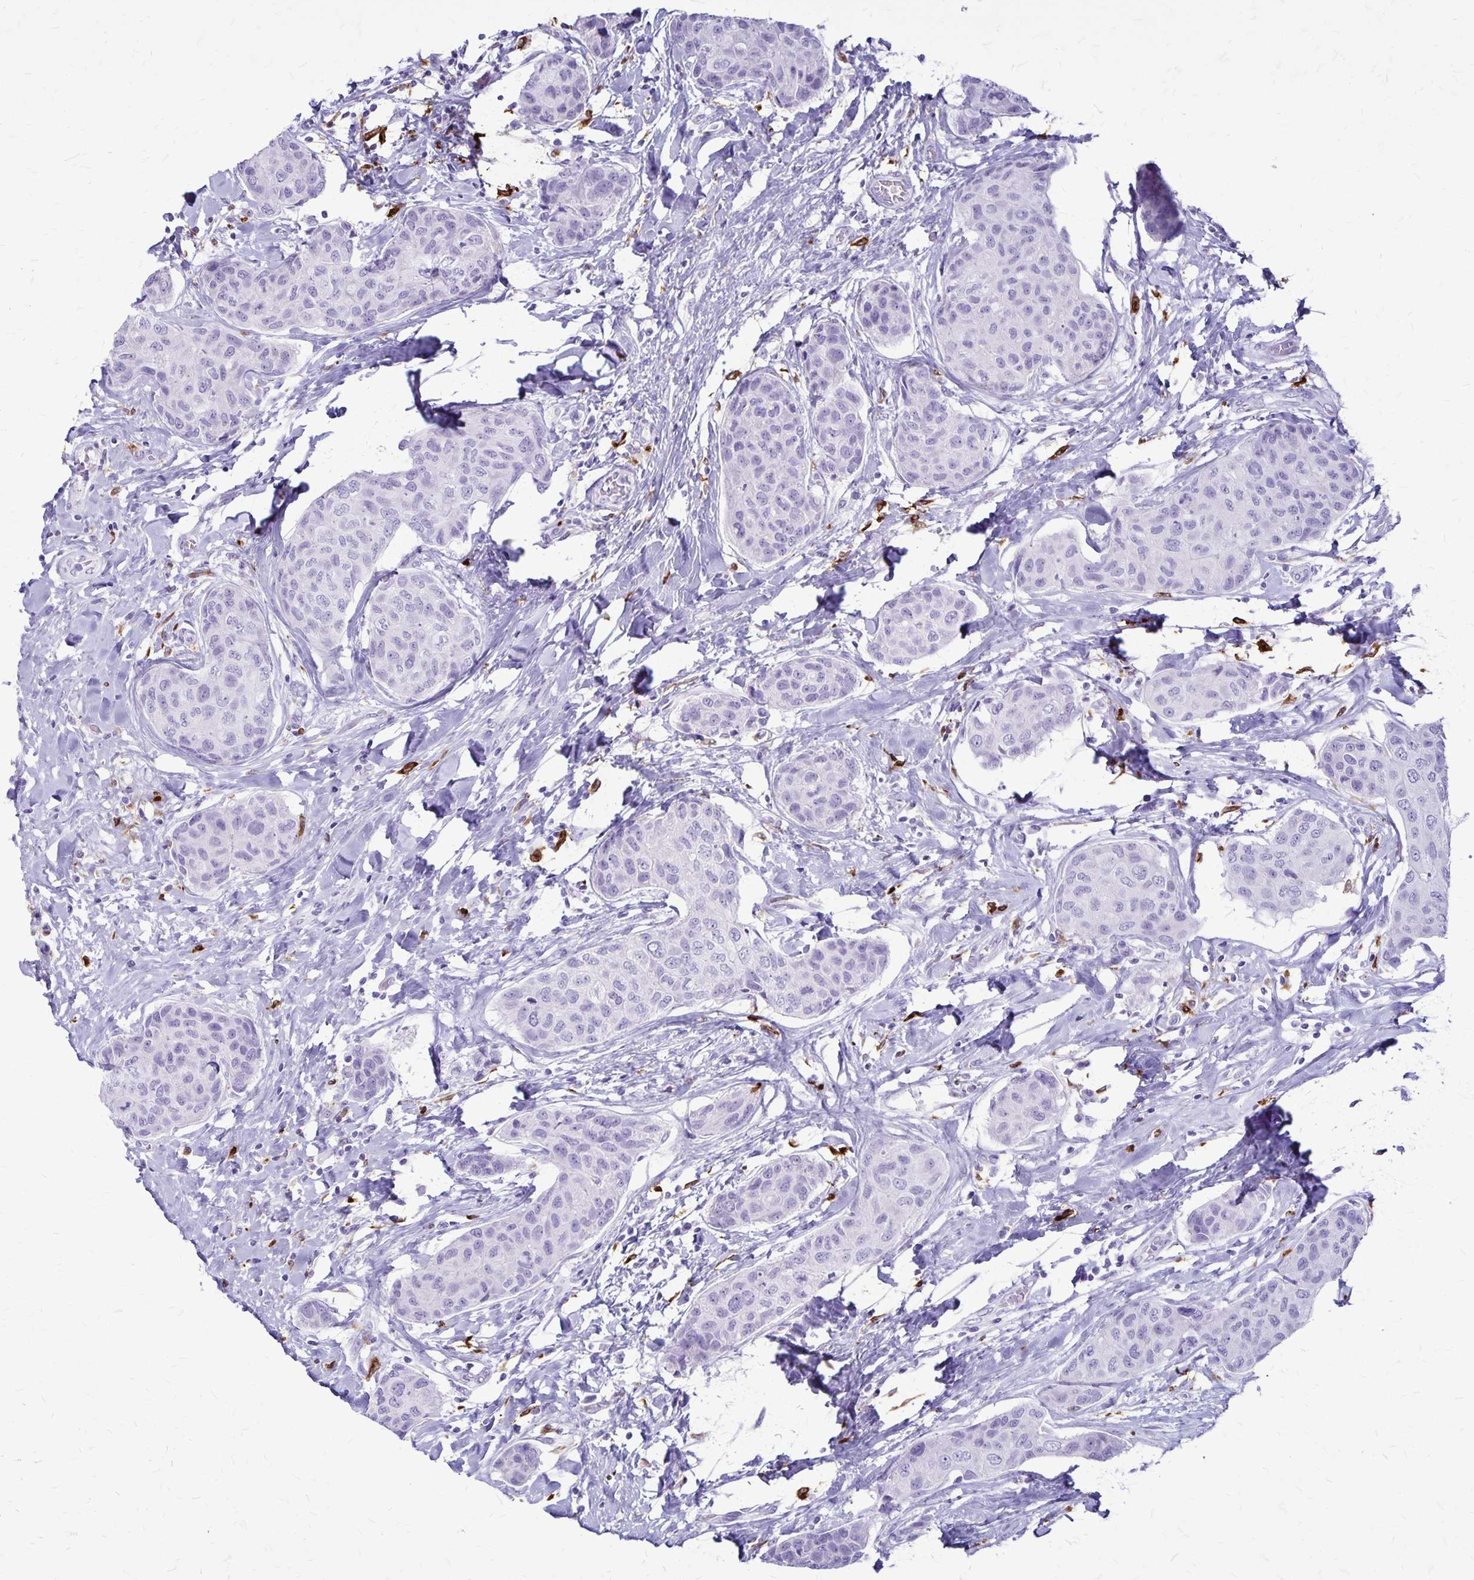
{"staining": {"intensity": "negative", "quantity": "none", "location": "none"}, "tissue": "breast cancer", "cell_type": "Tumor cells", "image_type": "cancer", "snomed": [{"axis": "morphology", "description": "Duct carcinoma"}, {"axis": "topography", "description": "Breast"}], "caption": "This is an immunohistochemistry histopathology image of intraductal carcinoma (breast). There is no staining in tumor cells.", "gene": "RTN1", "patient": {"sex": "female", "age": 80}}